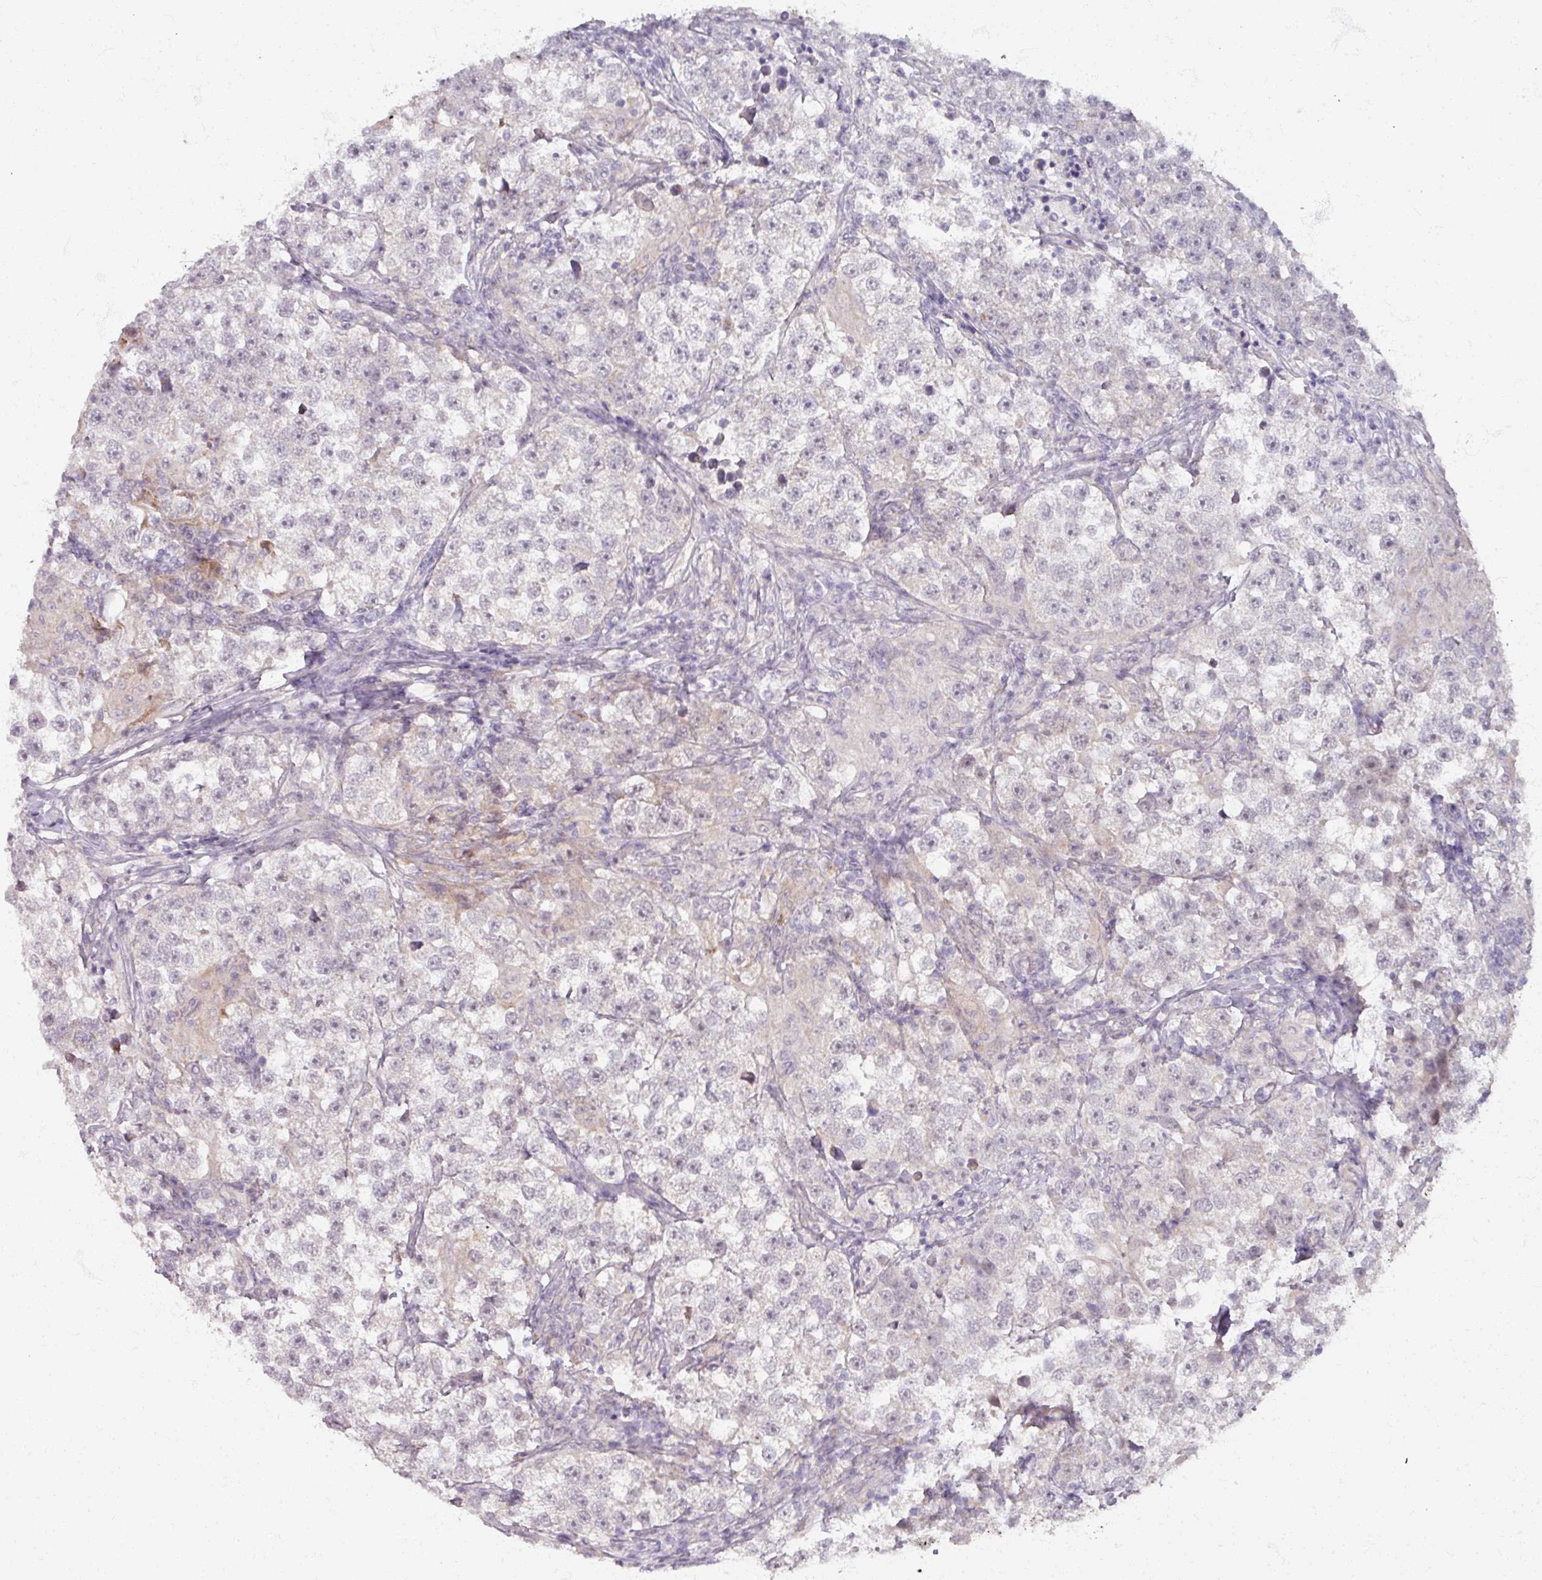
{"staining": {"intensity": "negative", "quantity": "none", "location": "none"}, "tissue": "testis cancer", "cell_type": "Tumor cells", "image_type": "cancer", "snomed": [{"axis": "morphology", "description": "Seminoma, NOS"}, {"axis": "topography", "description": "Testis"}], "caption": "Testis cancer (seminoma) was stained to show a protein in brown. There is no significant staining in tumor cells.", "gene": "SOX11", "patient": {"sex": "male", "age": 46}}